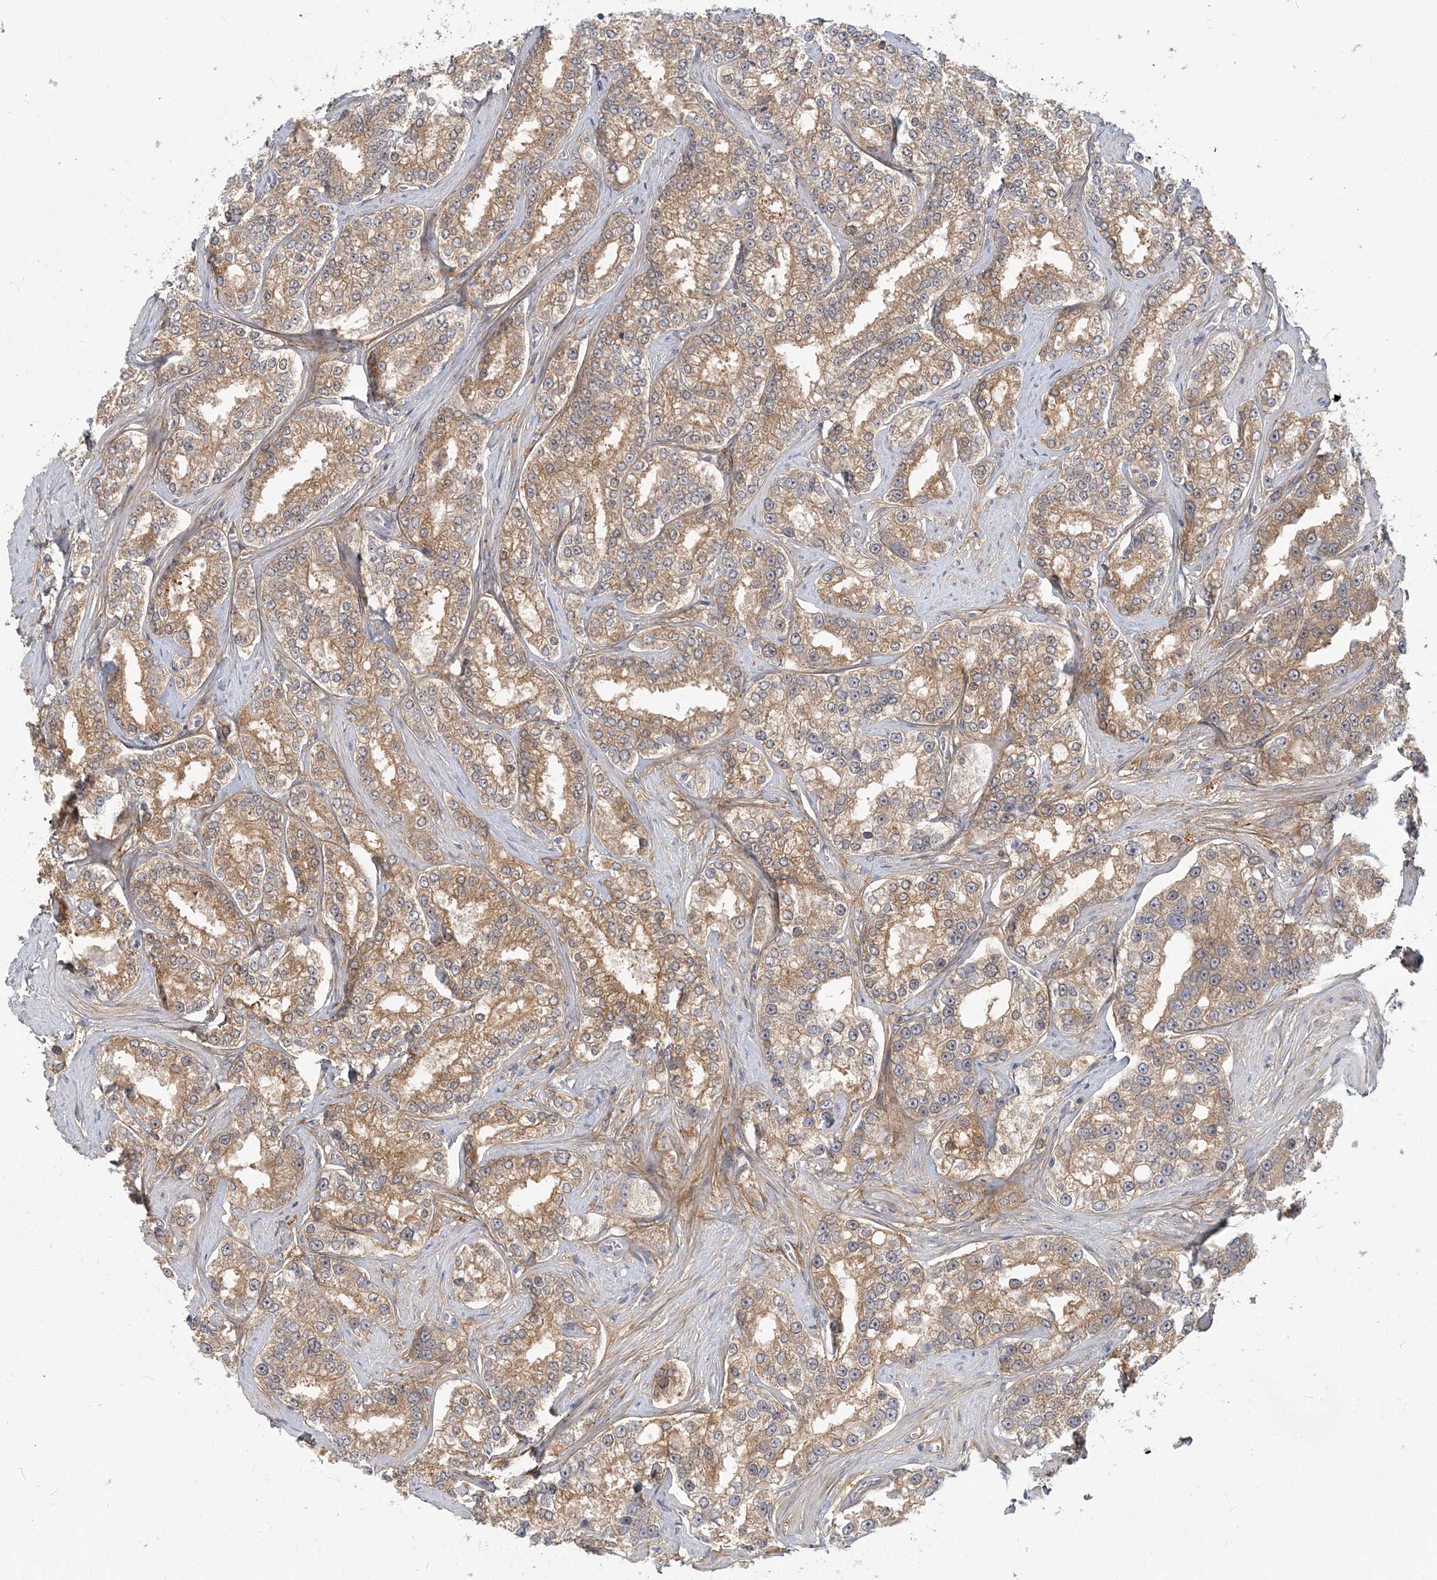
{"staining": {"intensity": "moderate", "quantity": ">75%", "location": "cytoplasmic/membranous"}, "tissue": "prostate cancer", "cell_type": "Tumor cells", "image_type": "cancer", "snomed": [{"axis": "morphology", "description": "Normal tissue, NOS"}, {"axis": "morphology", "description": "Adenocarcinoma, High grade"}, {"axis": "topography", "description": "Prostate"}], "caption": "This micrograph reveals prostate high-grade adenocarcinoma stained with IHC to label a protein in brown. The cytoplasmic/membranous of tumor cells show moderate positivity for the protein. Nuclei are counter-stained blue.", "gene": "GMPPA", "patient": {"sex": "male", "age": 83}}